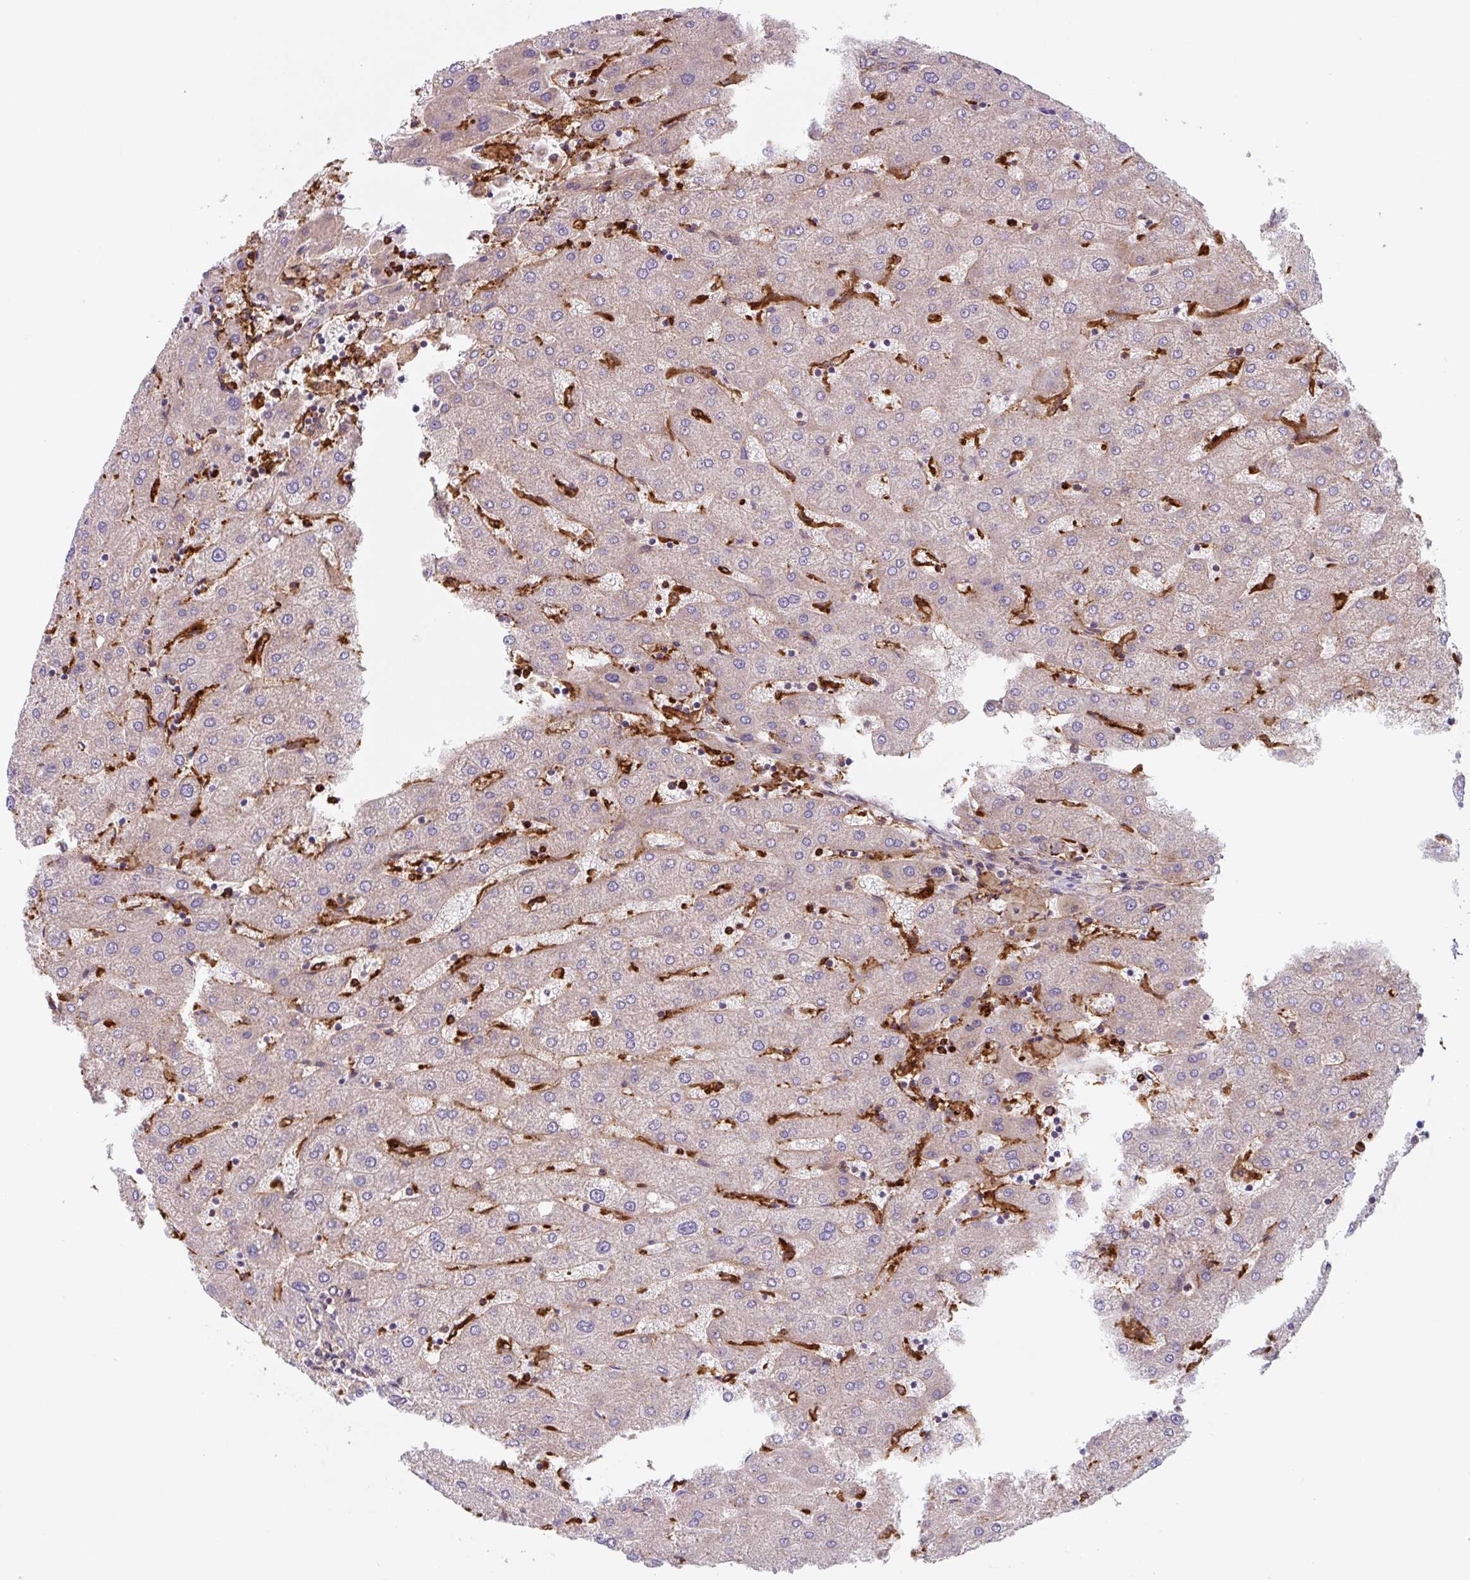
{"staining": {"intensity": "negative", "quantity": "none", "location": "none"}, "tissue": "liver", "cell_type": "Cholangiocytes", "image_type": "normal", "snomed": [{"axis": "morphology", "description": "Normal tissue, NOS"}, {"axis": "topography", "description": "Liver"}], "caption": "DAB immunohistochemical staining of benign liver demonstrates no significant staining in cholangiocytes.", "gene": "DHFR2", "patient": {"sex": "male", "age": 67}}